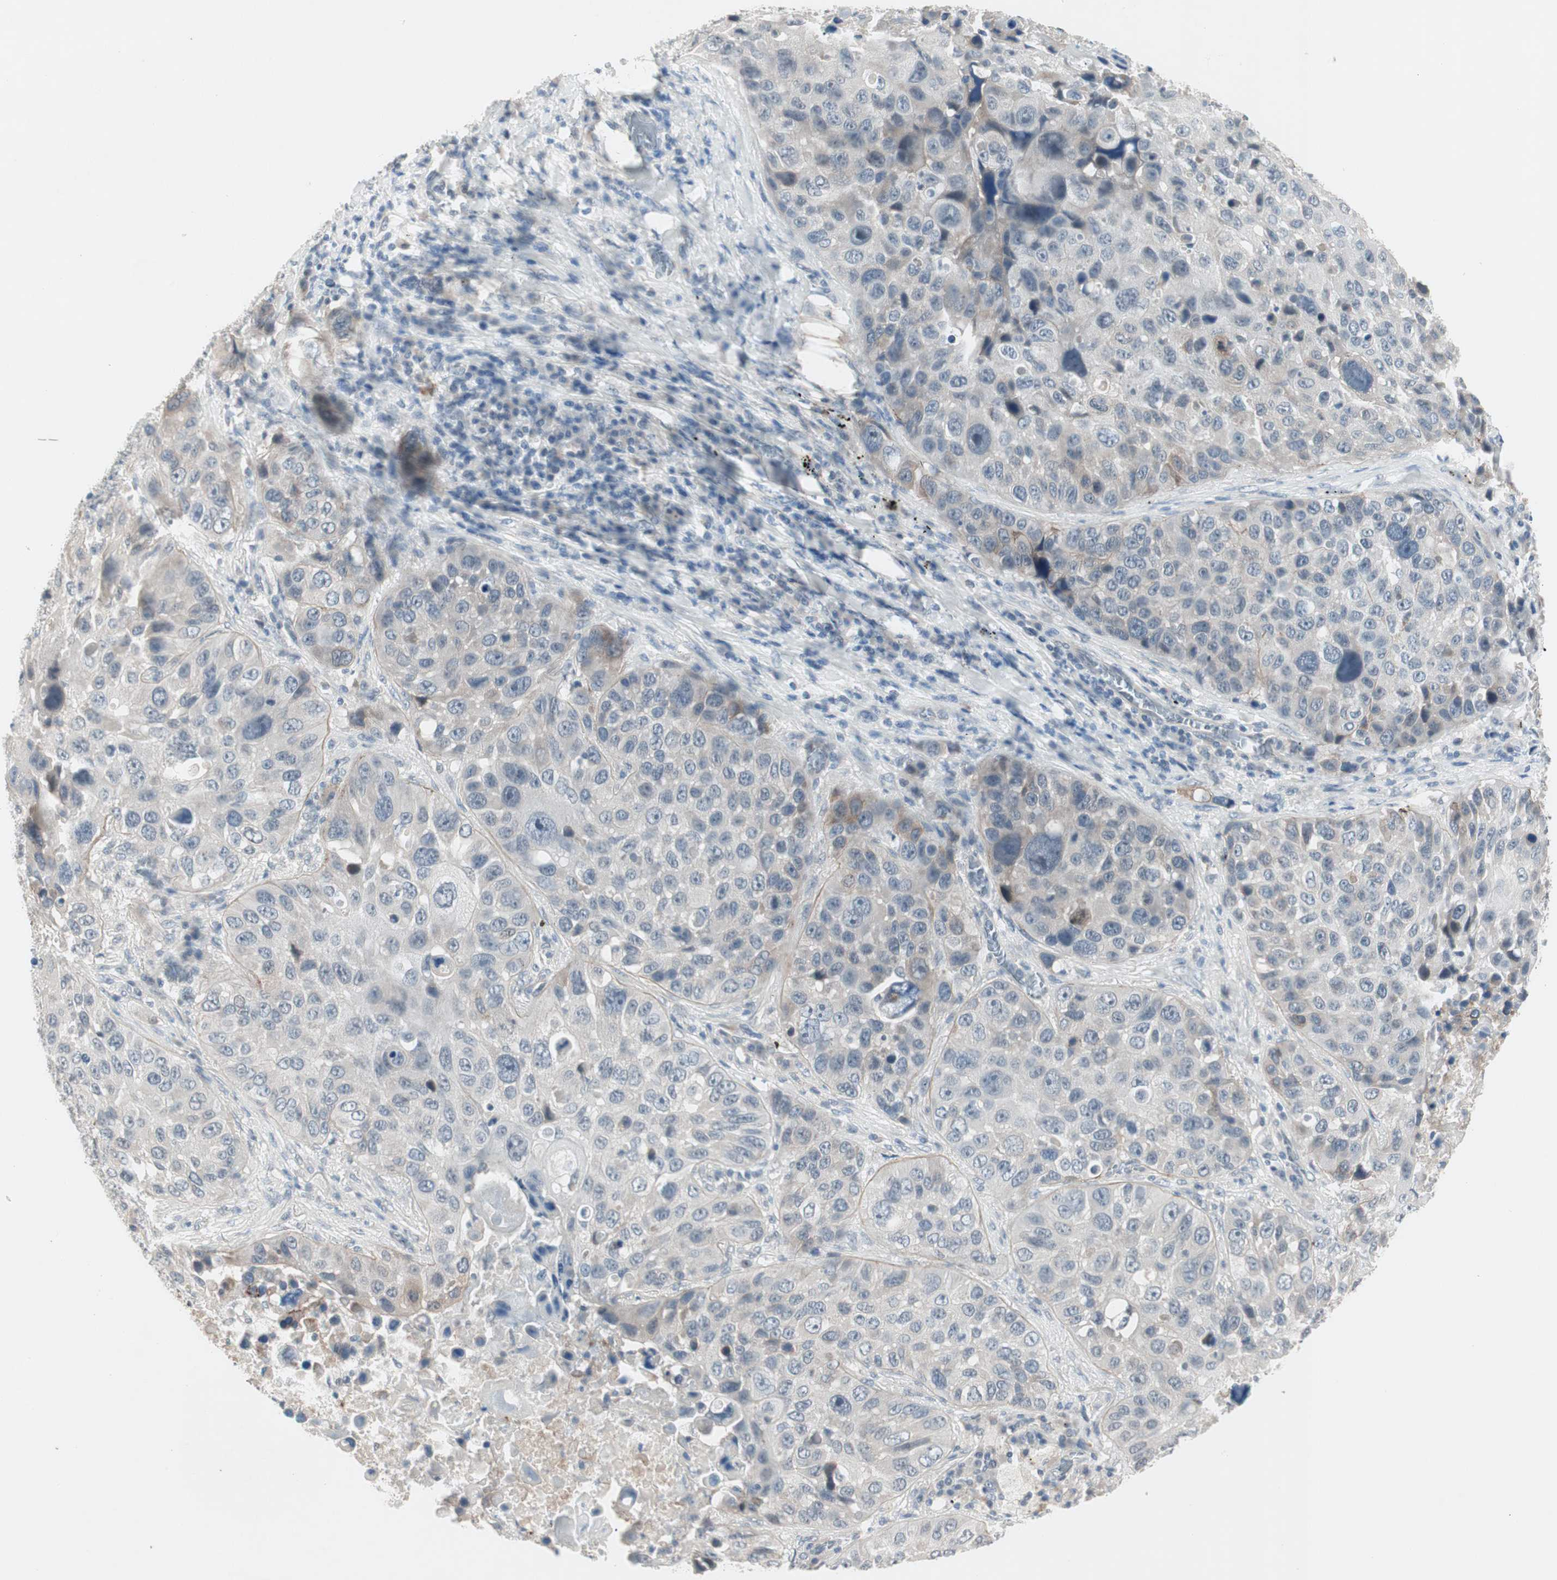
{"staining": {"intensity": "weak", "quantity": "<25%", "location": "cytoplasmic/membranous"}, "tissue": "lung cancer", "cell_type": "Tumor cells", "image_type": "cancer", "snomed": [{"axis": "morphology", "description": "Squamous cell carcinoma, NOS"}, {"axis": "topography", "description": "Lung"}], "caption": "The histopathology image reveals no significant staining in tumor cells of lung cancer. (DAB (3,3'-diaminobenzidine) IHC visualized using brightfield microscopy, high magnification).", "gene": "ITGB4", "patient": {"sex": "male", "age": 57}}